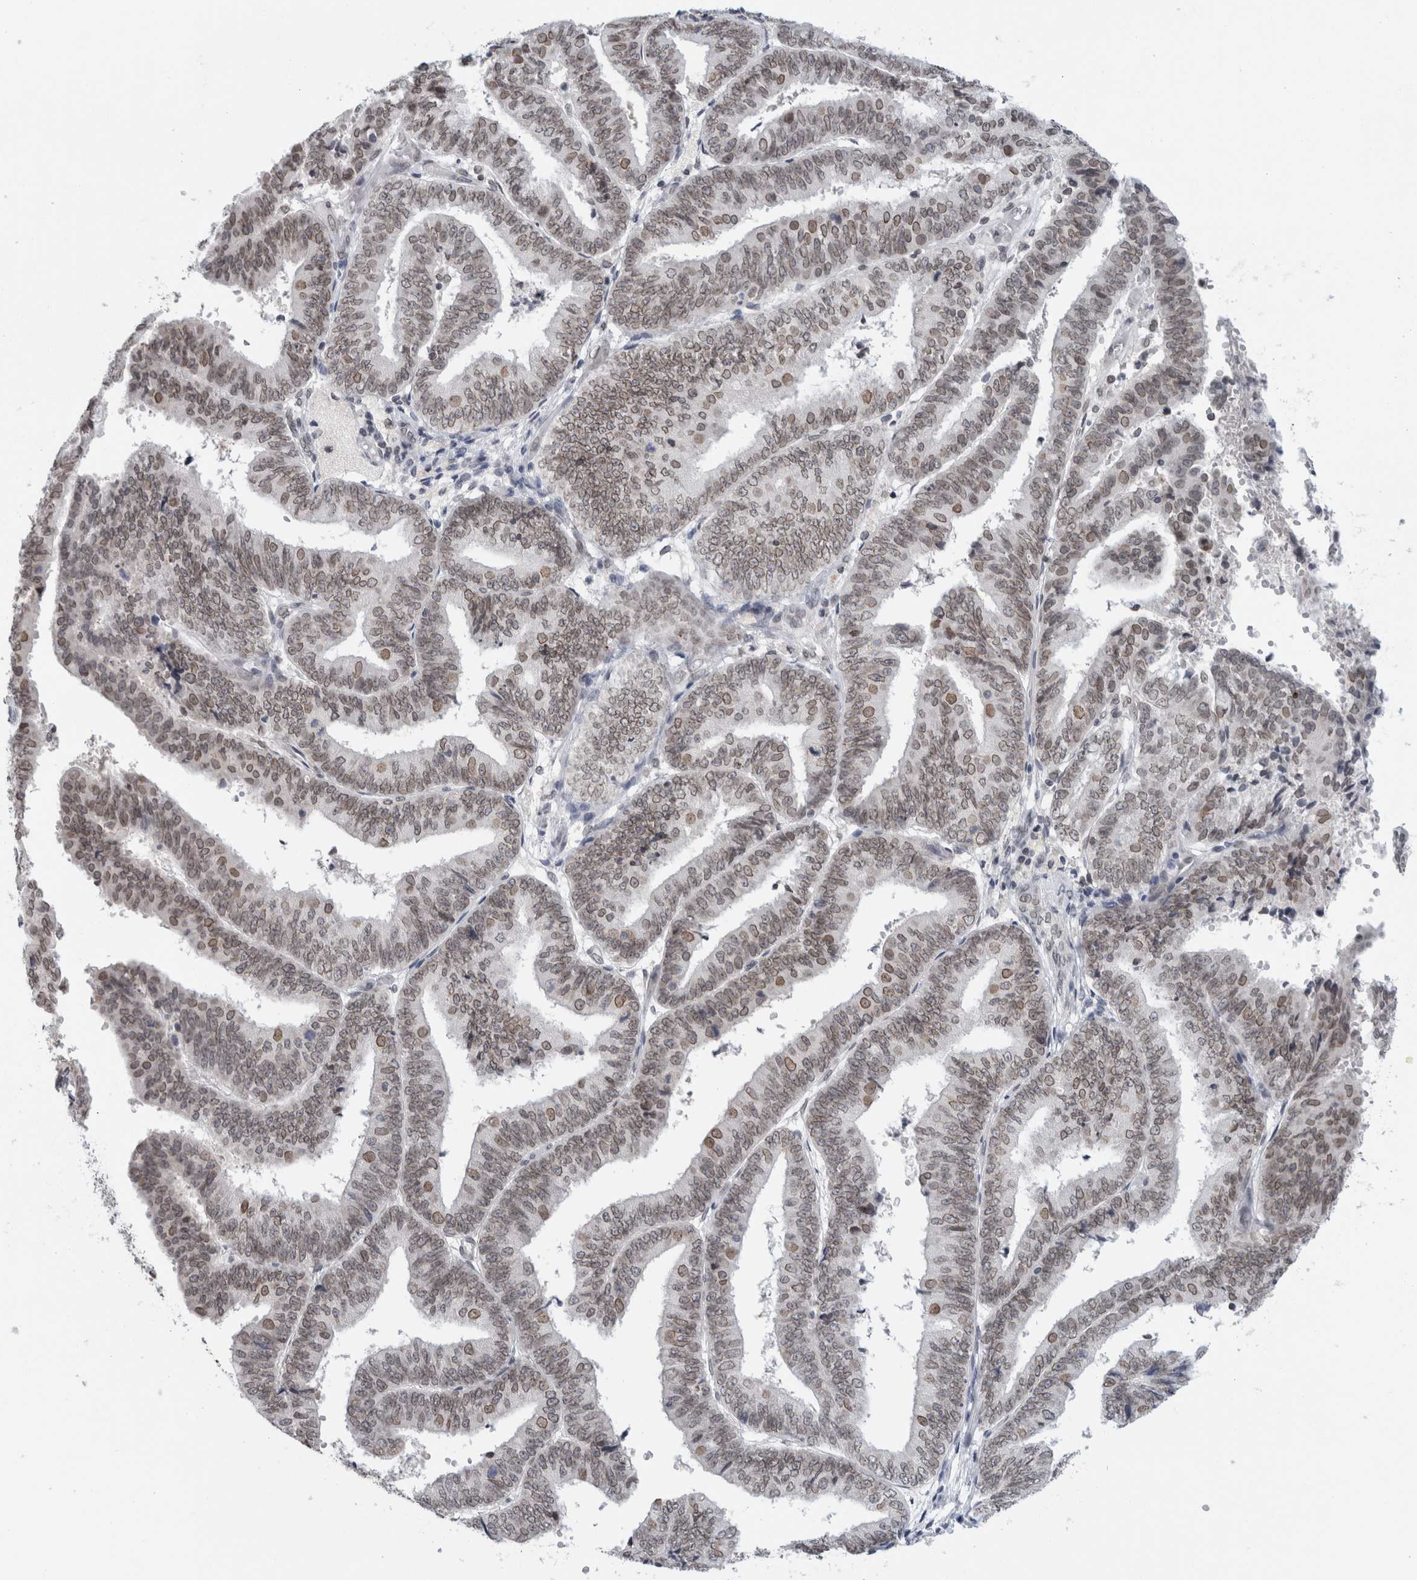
{"staining": {"intensity": "weak", "quantity": ">75%", "location": "cytoplasmic/membranous,nuclear"}, "tissue": "endometrial cancer", "cell_type": "Tumor cells", "image_type": "cancer", "snomed": [{"axis": "morphology", "description": "Adenocarcinoma, NOS"}, {"axis": "topography", "description": "Endometrium"}], "caption": "This image reveals endometrial cancer stained with immunohistochemistry to label a protein in brown. The cytoplasmic/membranous and nuclear of tumor cells show weak positivity for the protein. Nuclei are counter-stained blue.", "gene": "ZNF770", "patient": {"sex": "female", "age": 63}}